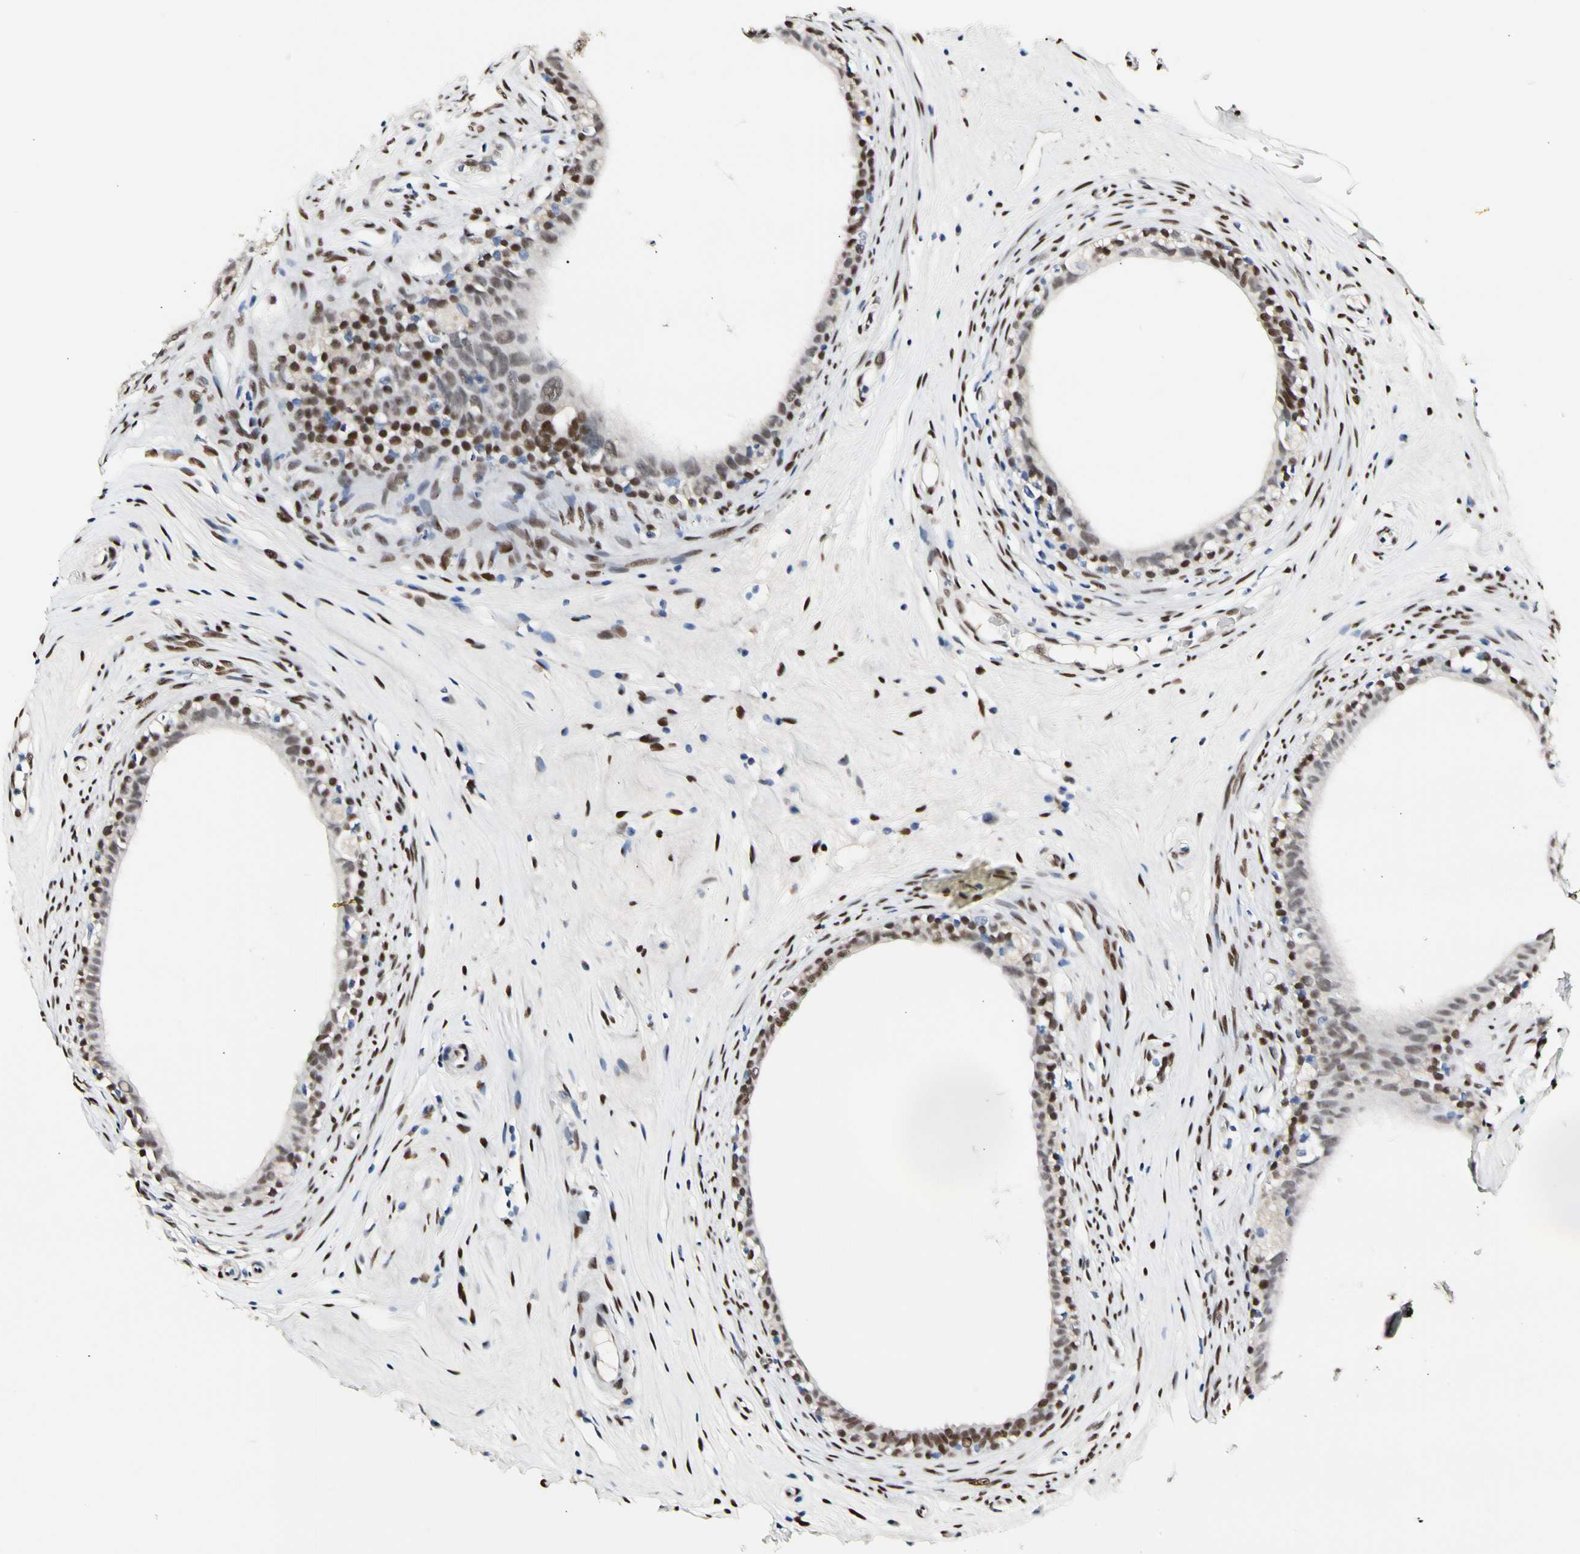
{"staining": {"intensity": "moderate", "quantity": ">75%", "location": "nuclear"}, "tissue": "epididymis", "cell_type": "Glandular cells", "image_type": "normal", "snomed": [{"axis": "morphology", "description": "Normal tissue, NOS"}, {"axis": "morphology", "description": "Inflammation, NOS"}, {"axis": "topography", "description": "Epididymis"}], "caption": "This is a photomicrograph of IHC staining of benign epididymis, which shows moderate staining in the nuclear of glandular cells.", "gene": "NFIA", "patient": {"sex": "male", "age": 84}}